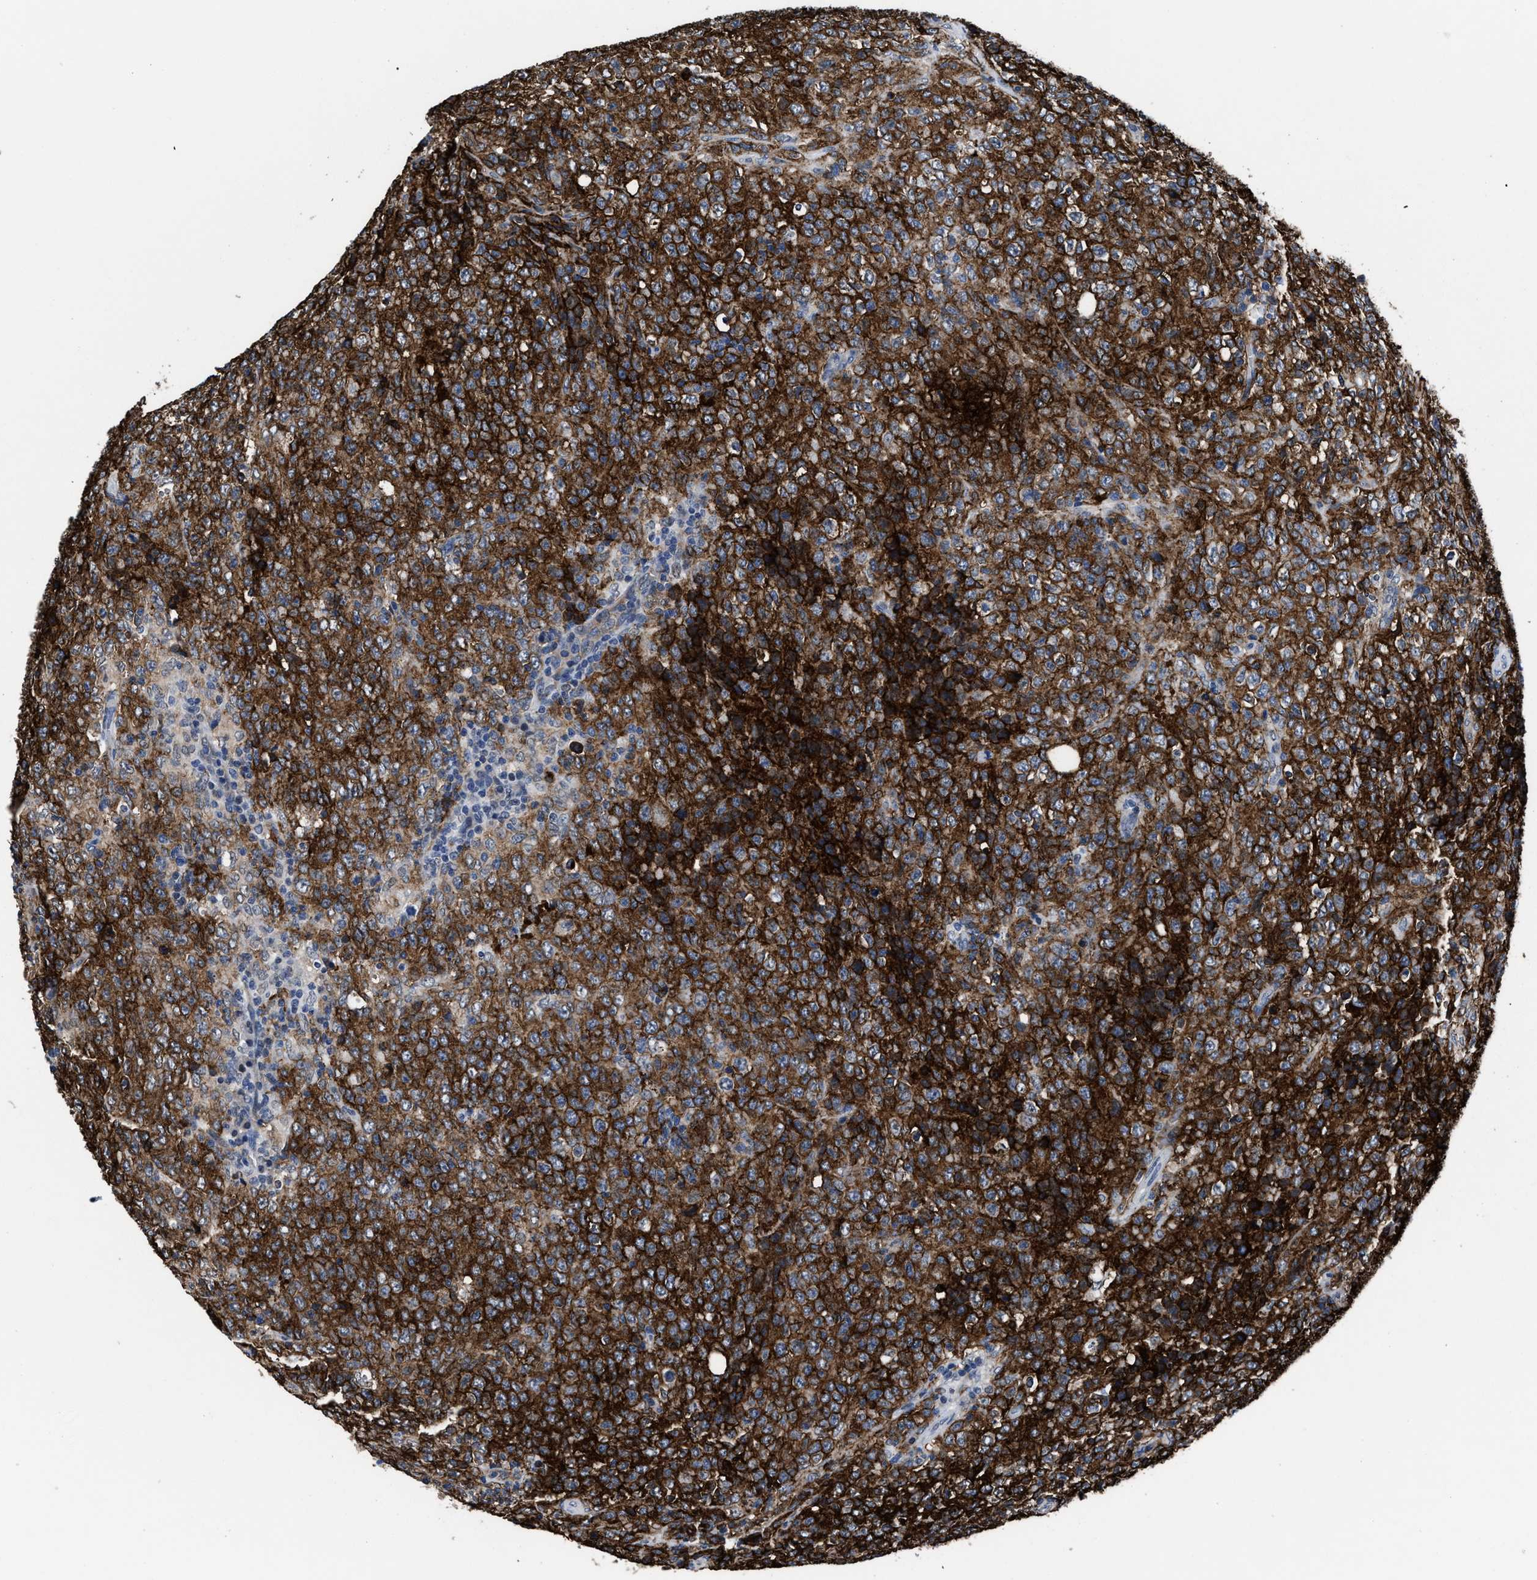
{"staining": {"intensity": "strong", "quantity": ">75%", "location": "cytoplasmic/membranous"}, "tissue": "lymphoma", "cell_type": "Tumor cells", "image_type": "cancer", "snomed": [{"axis": "morphology", "description": "Malignant lymphoma, non-Hodgkin's type, High grade"}, {"axis": "topography", "description": "Tonsil"}], "caption": "Immunohistochemical staining of human malignant lymphoma, non-Hodgkin's type (high-grade) reveals strong cytoplasmic/membranous protein staining in approximately >75% of tumor cells. (Brightfield microscopy of DAB IHC at high magnification).", "gene": "MARCKSL1", "patient": {"sex": "female", "age": 36}}